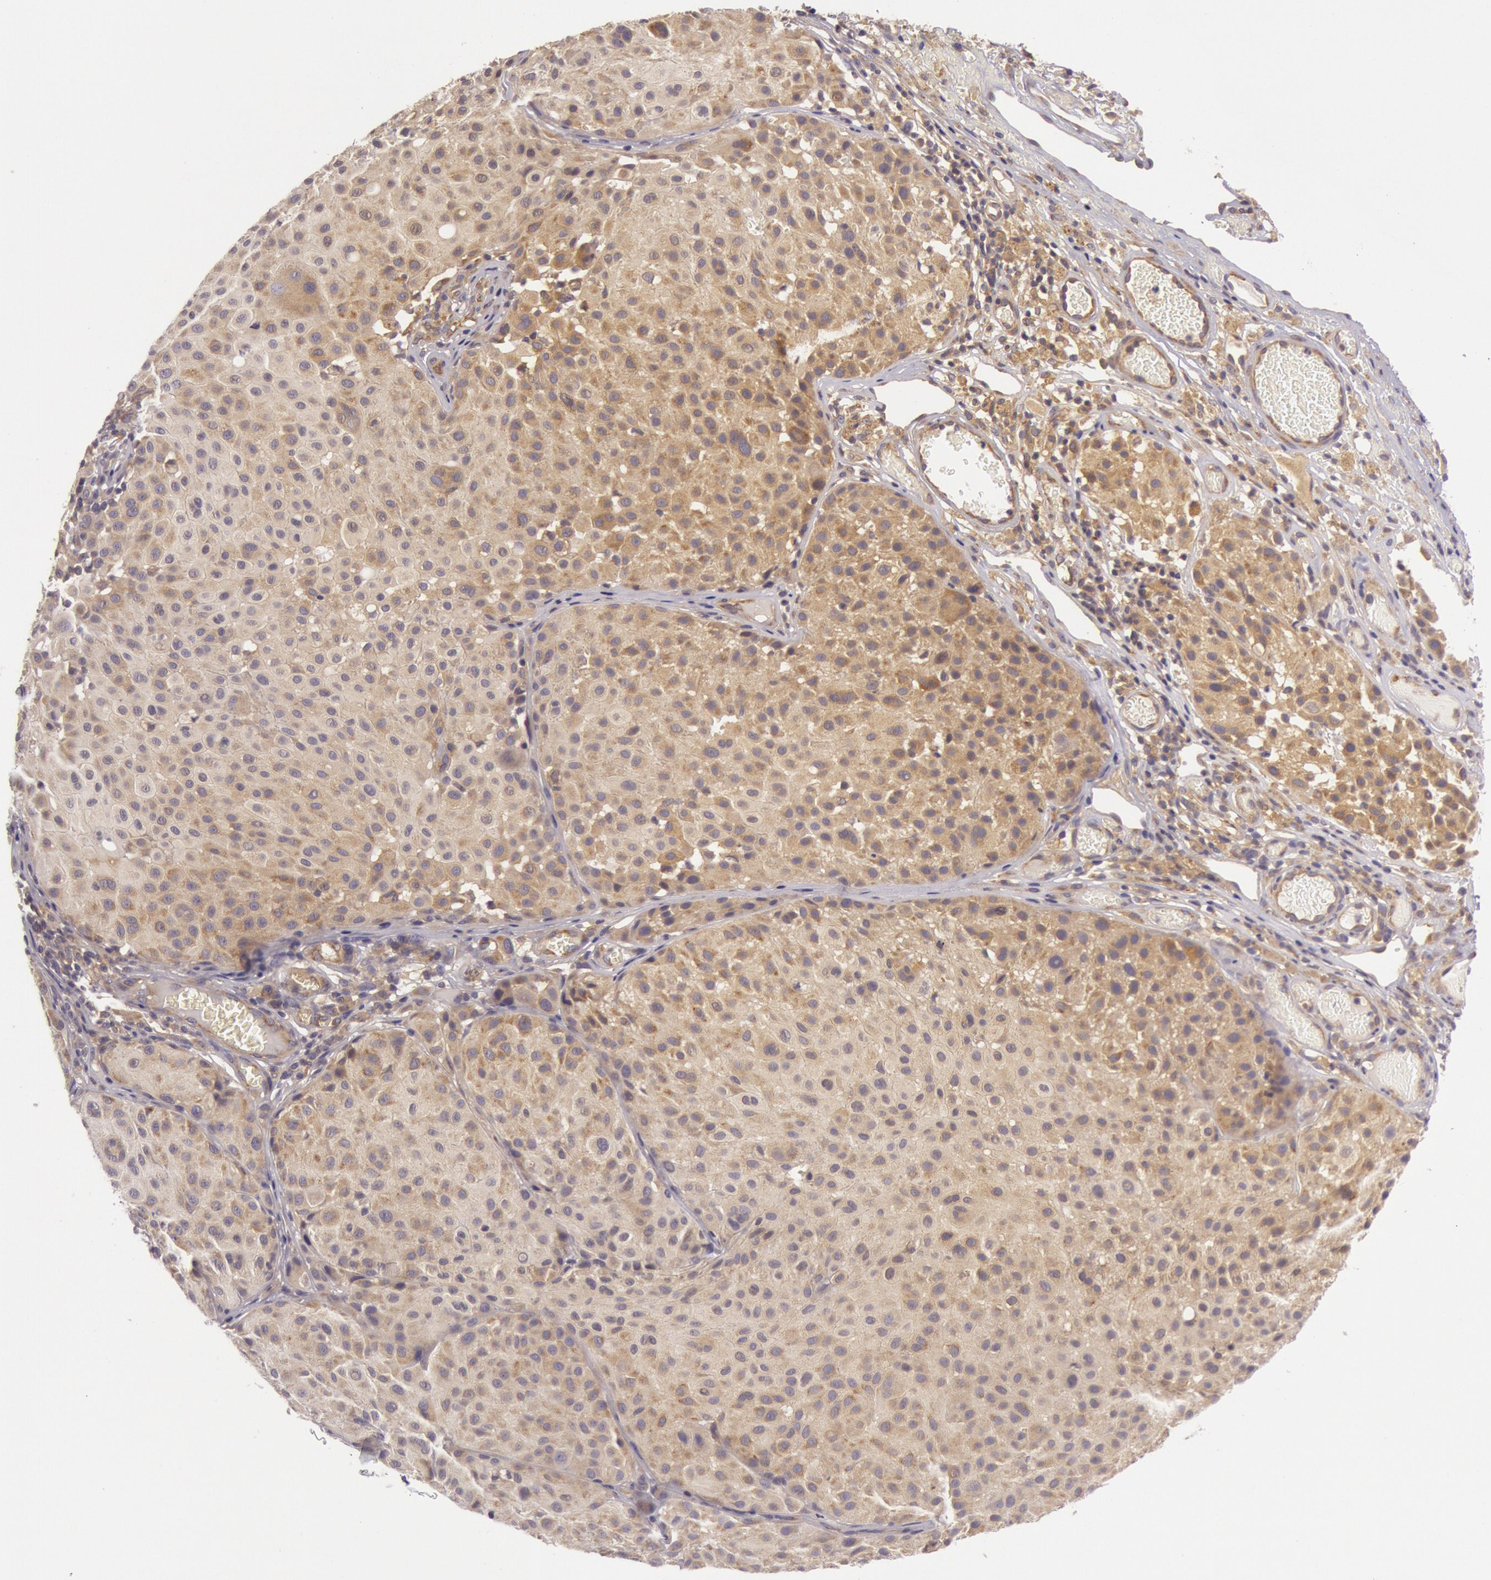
{"staining": {"intensity": "weak", "quantity": ">75%", "location": "cytoplasmic/membranous"}, "tissue": "melanoma", "cell_type": "Tumor cells", "image_type": "cancer", "snomed": [{"axis": "morphology", "description": "Malignant melanoma, NOS"}, {"axis": "topography", "description": "Skin"}], "caption": "Malignant melanoma stained for a protein shows weak cytoplasmic/membranous positivity in tumor cells.", "gene": "CHUK", "patient": {"sex": "male", "age": 36}}